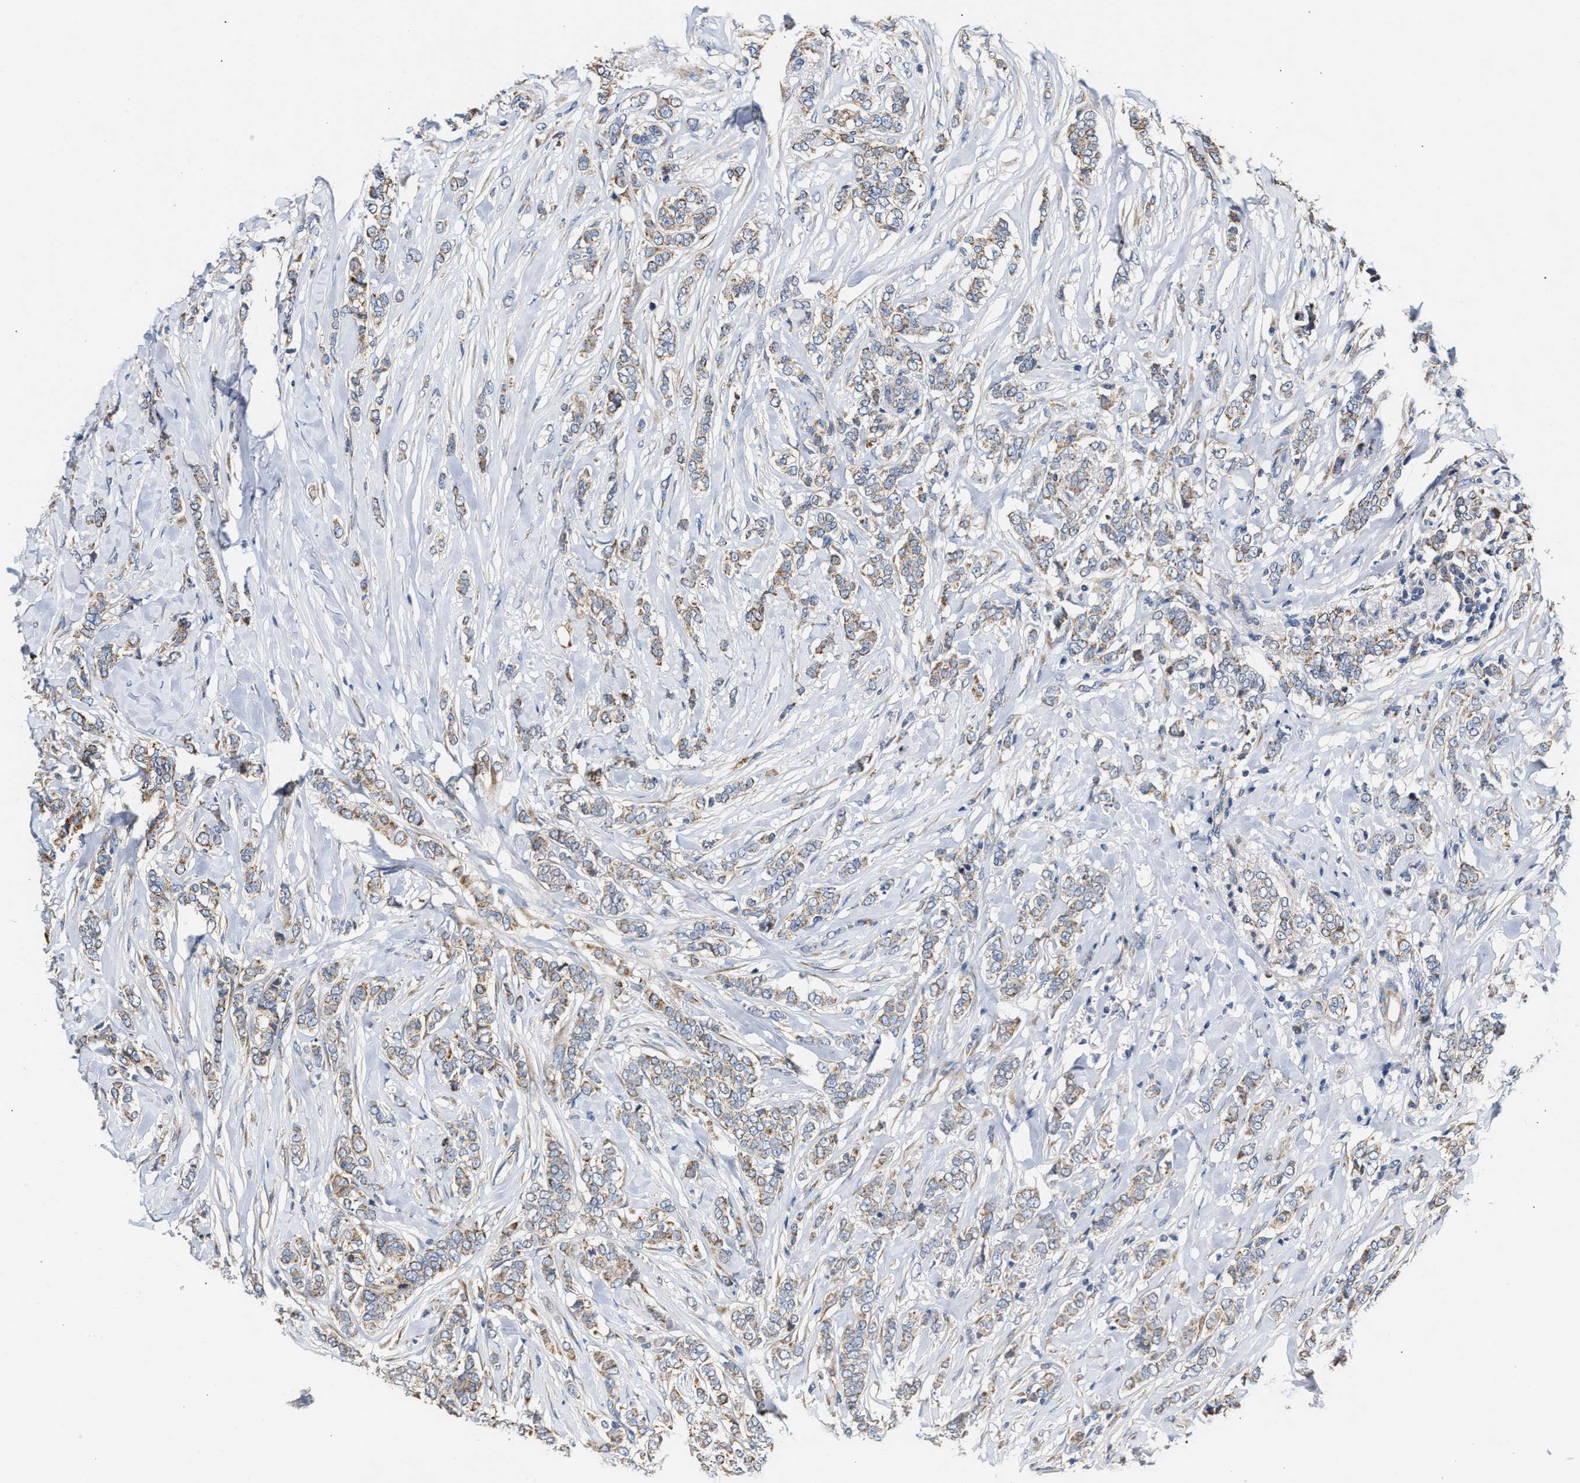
{"staining": {"intensity": "weak", "quantity": ">75%", "location": "cytoplasmic/membranous"}, "tissue": "breast cancer", "cell_type": "Tumor cells", "image_type": "cancer", "snomed": [{"axis": "morphology", "description": "Lobular carcinoma"}, {"axis": "topography", "description": "Skin"}, {"axis": "topography", "description": "Breast"}], "caption": "Human breast cancer (lobular carcinoma) stained with a brown dye exhibits weak cytoplasmic/membranous positive positivity in approximately >75% of tumor cells.", "gene": "MALSU1", "patient": {"sex": "female", "age": 46}}